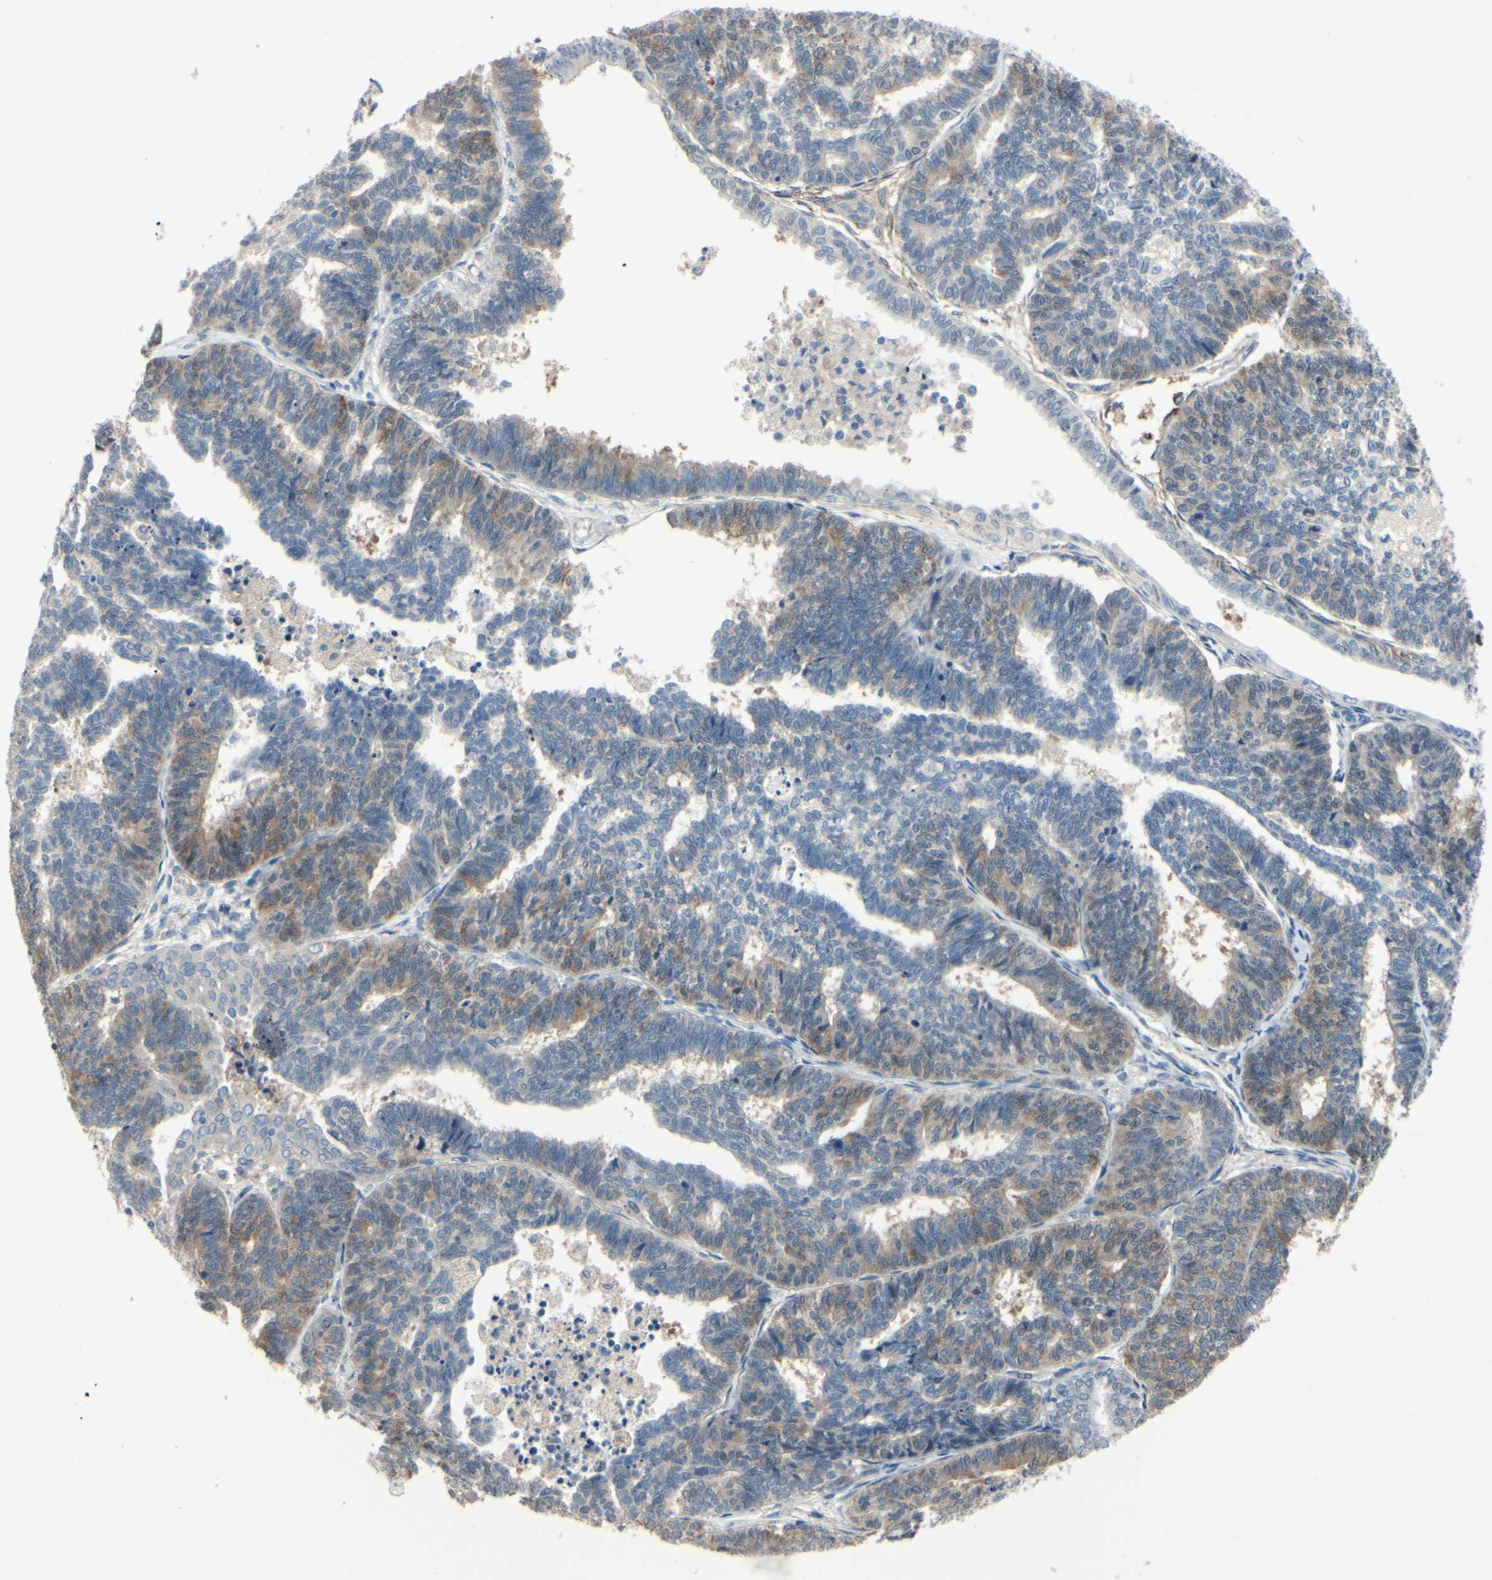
{"staining": {"intensity": "weak", "quantity": "<25%", "location": "cytoplasmic/membranous"}, "tissue": "endometrial cancer", "cell_type": "Tumor cells", "image_type": "cancer", "snomed": [{"axis": "morphology", "description": "Adenocarcinoma, NOS"}, {"axis": "topography", "description": "Endometrium"}], "caption": "This is a photomicrograph of IHC staining of adenocarcinoma (endometrial), which shows no positivity in tumor cells.", "gene": "LHX9", "patient": {"sex": "female", "age": 70}}